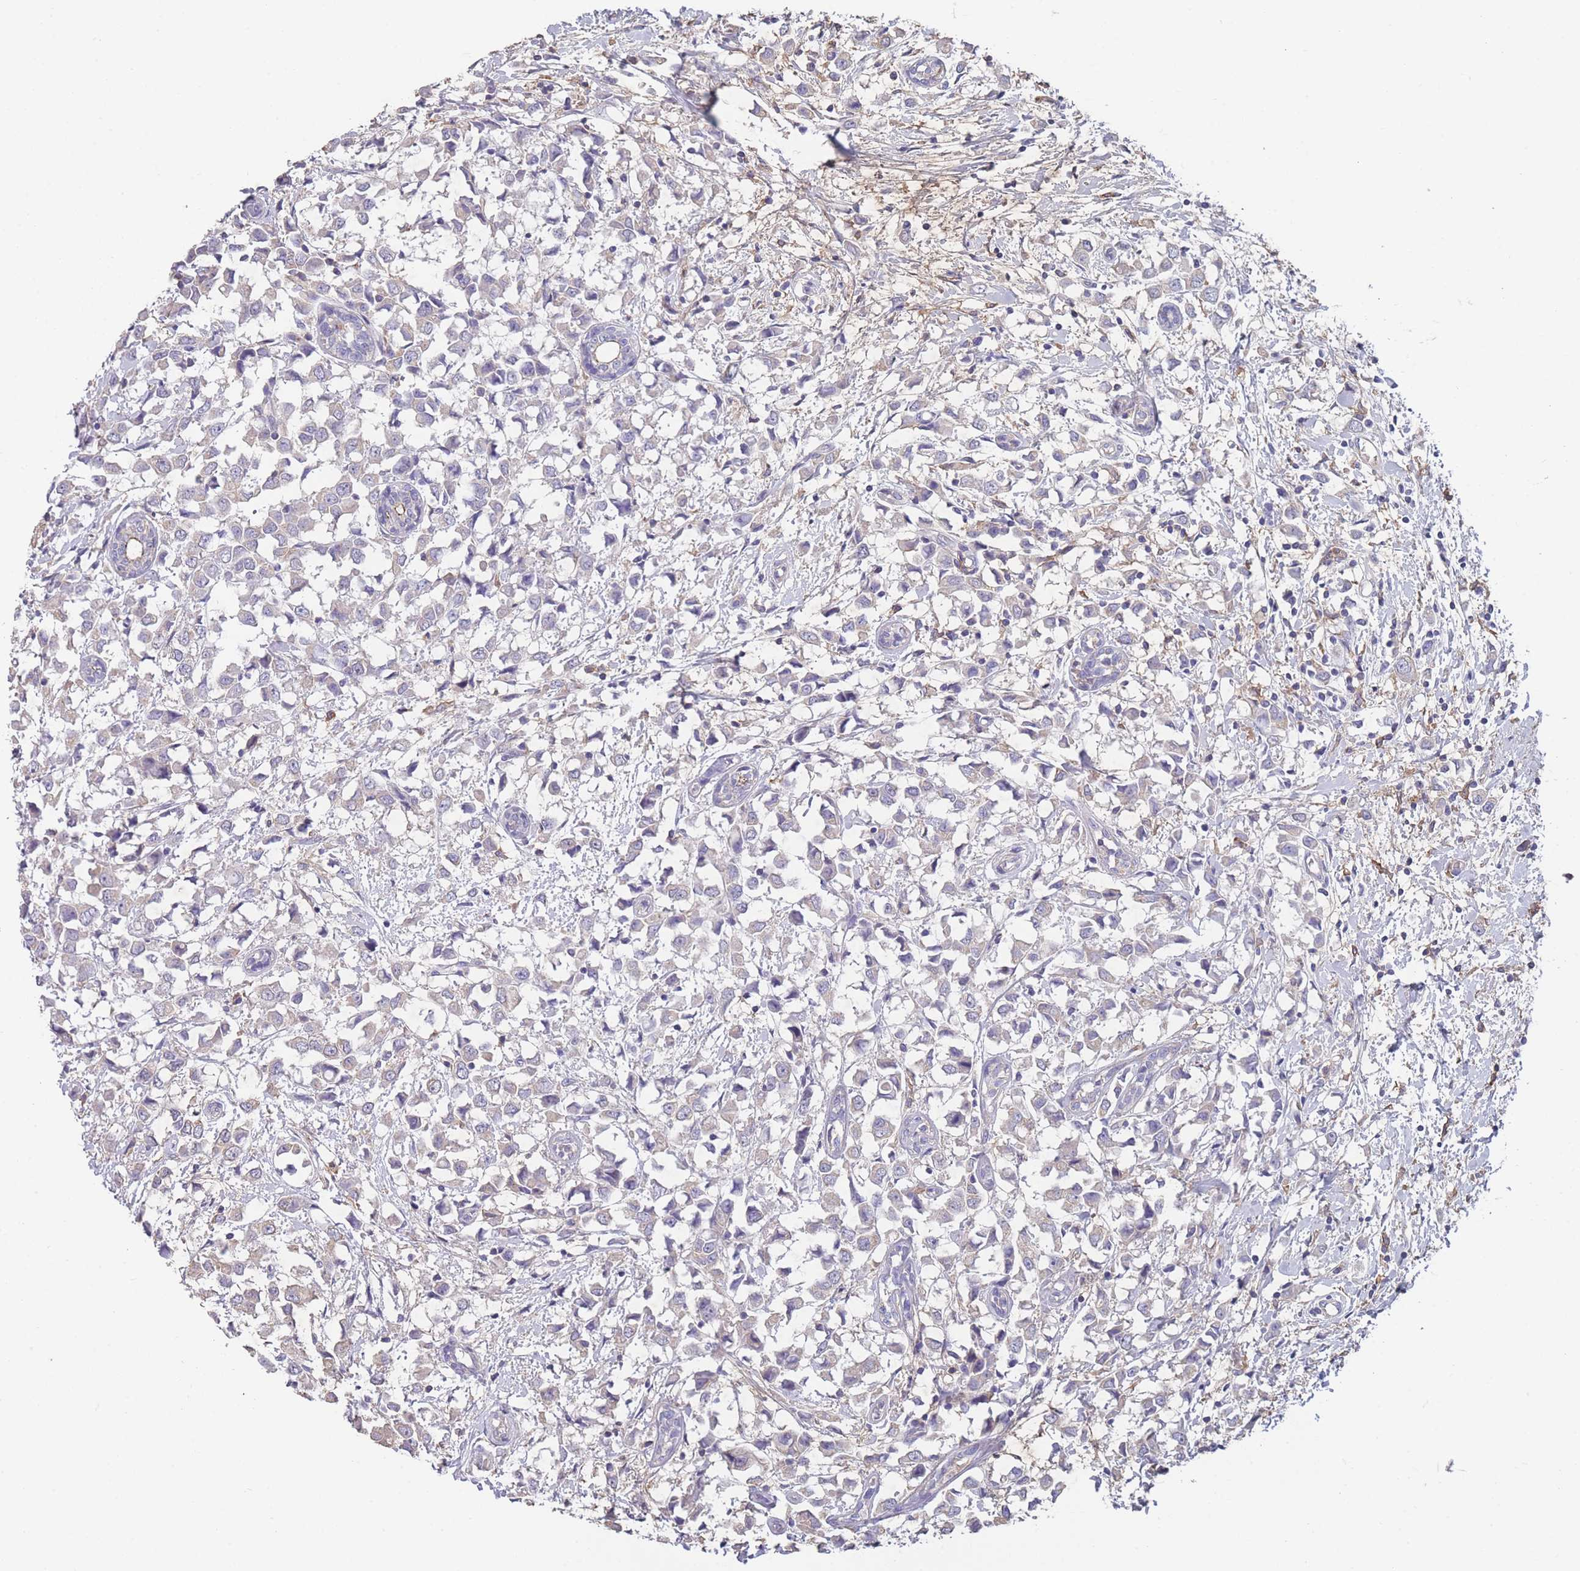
{"staining": {"intensity": "negative", "quantity": "none", "location": "none"}, "tissue": "breast cancer", "cell_type": "Tumor cells", "image_type": "cancer", "snomed": [{"axis": "morphology", "description": "Duct carcinoma"}, {"axis": "topography", "description": "Breast"}], "caption": "Breast invasive ductal carcinoma was stained to show a protein in brown. There is no significant positivity in tumor cells.", "gene": "CLEC12A", "patient": {"sex": "female", "age": 61}}